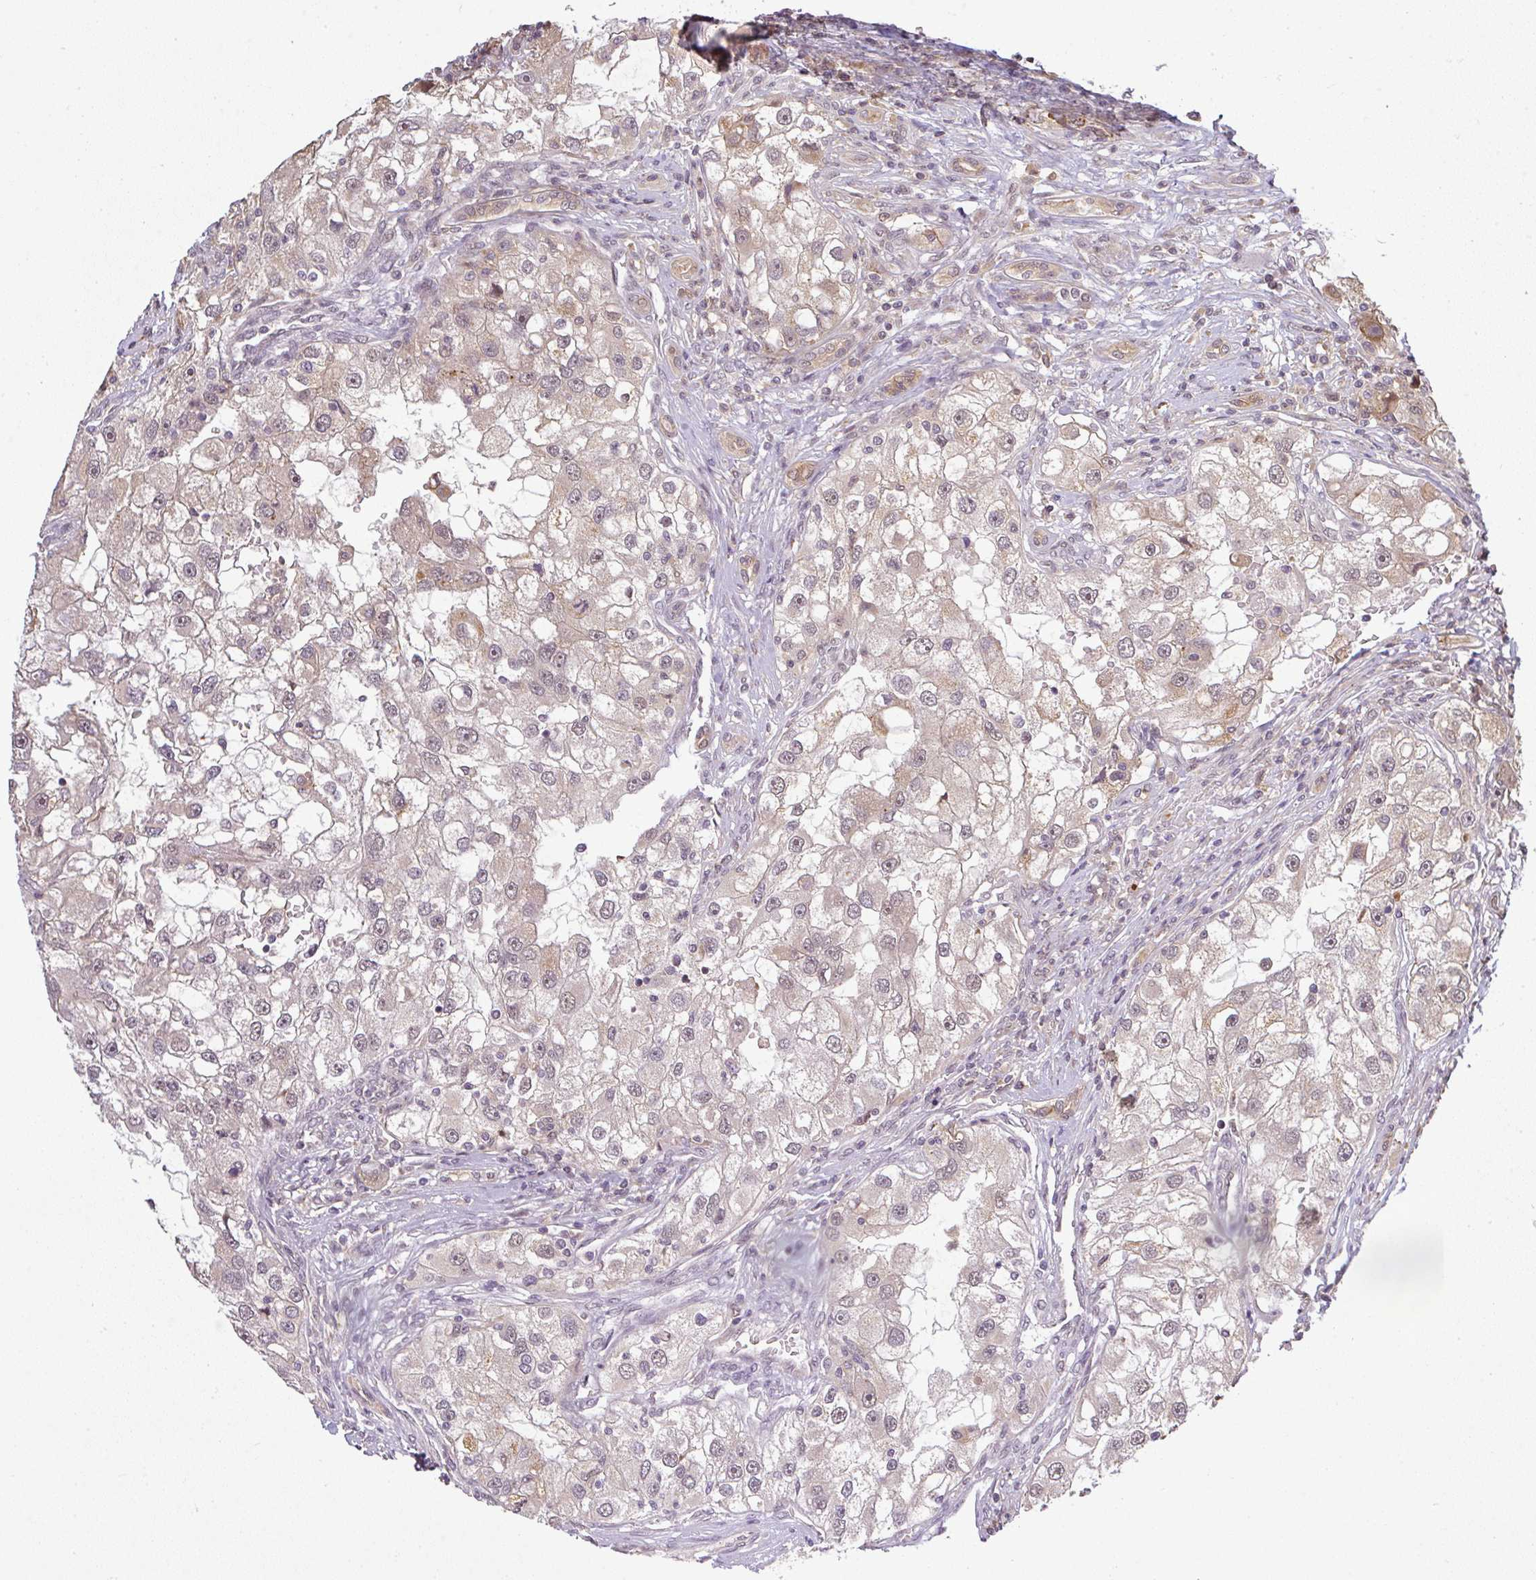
{"staining": {"intensity": "weak", "quantity": "<25%", "location": "cytoplasmic/membranous"}, "tissue": "renal cancer", "cell_type": "Tumor cells", "image_type": "cancer", "snomed": [{"axis": "morphology", "description": "Adenocarcinoma, NOS"}, {"axis": "topography", "description": "Kidney"}], "caption": "Immunohistochemistry (IHC) micrograph of neoplastic tissue: human renal cancer (adenocarcinoma) stained with DAB (3,3'-diaminobenzidine) shows no significant protein staining in tumor cells.", "gene": "FAM153A", "patient": {"sex": "male", "age": 63}}